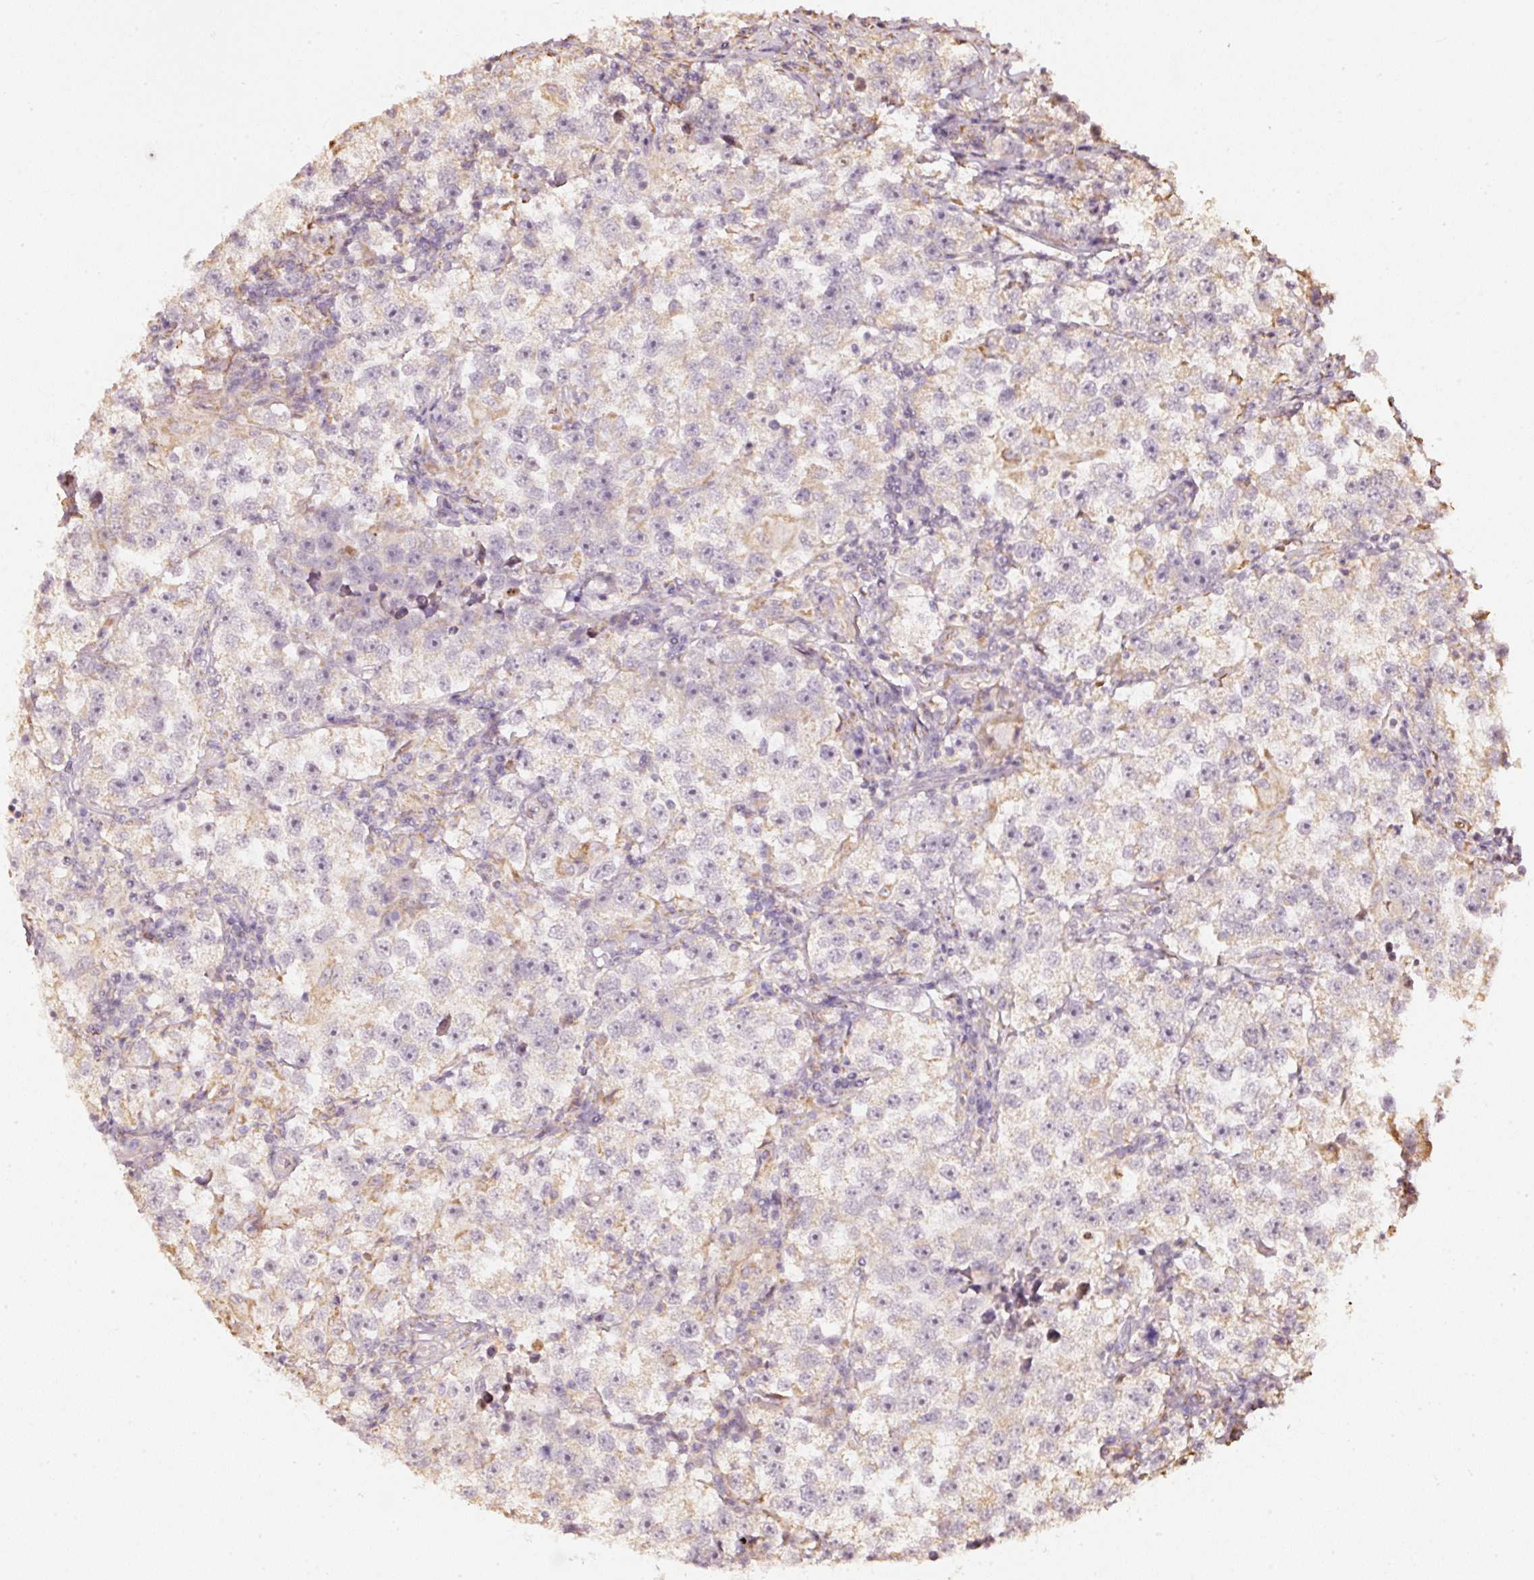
{"staining": {"intensity": "negative", "quantity": "none", "location": "none"}, "tissue": "testis cancer", "cell_type": "Tumor cells", "image_type": "cancer", "snomed": [{"axis": "morphology", "description": "Seminoma, NOS"}, {"axis": "topography", "description": "Testis"}], "caption": "Tumor cells show no significant positivity in testis cancer.", "gene": "RAB35", "patient": {"sex": "male", "age": 46}}